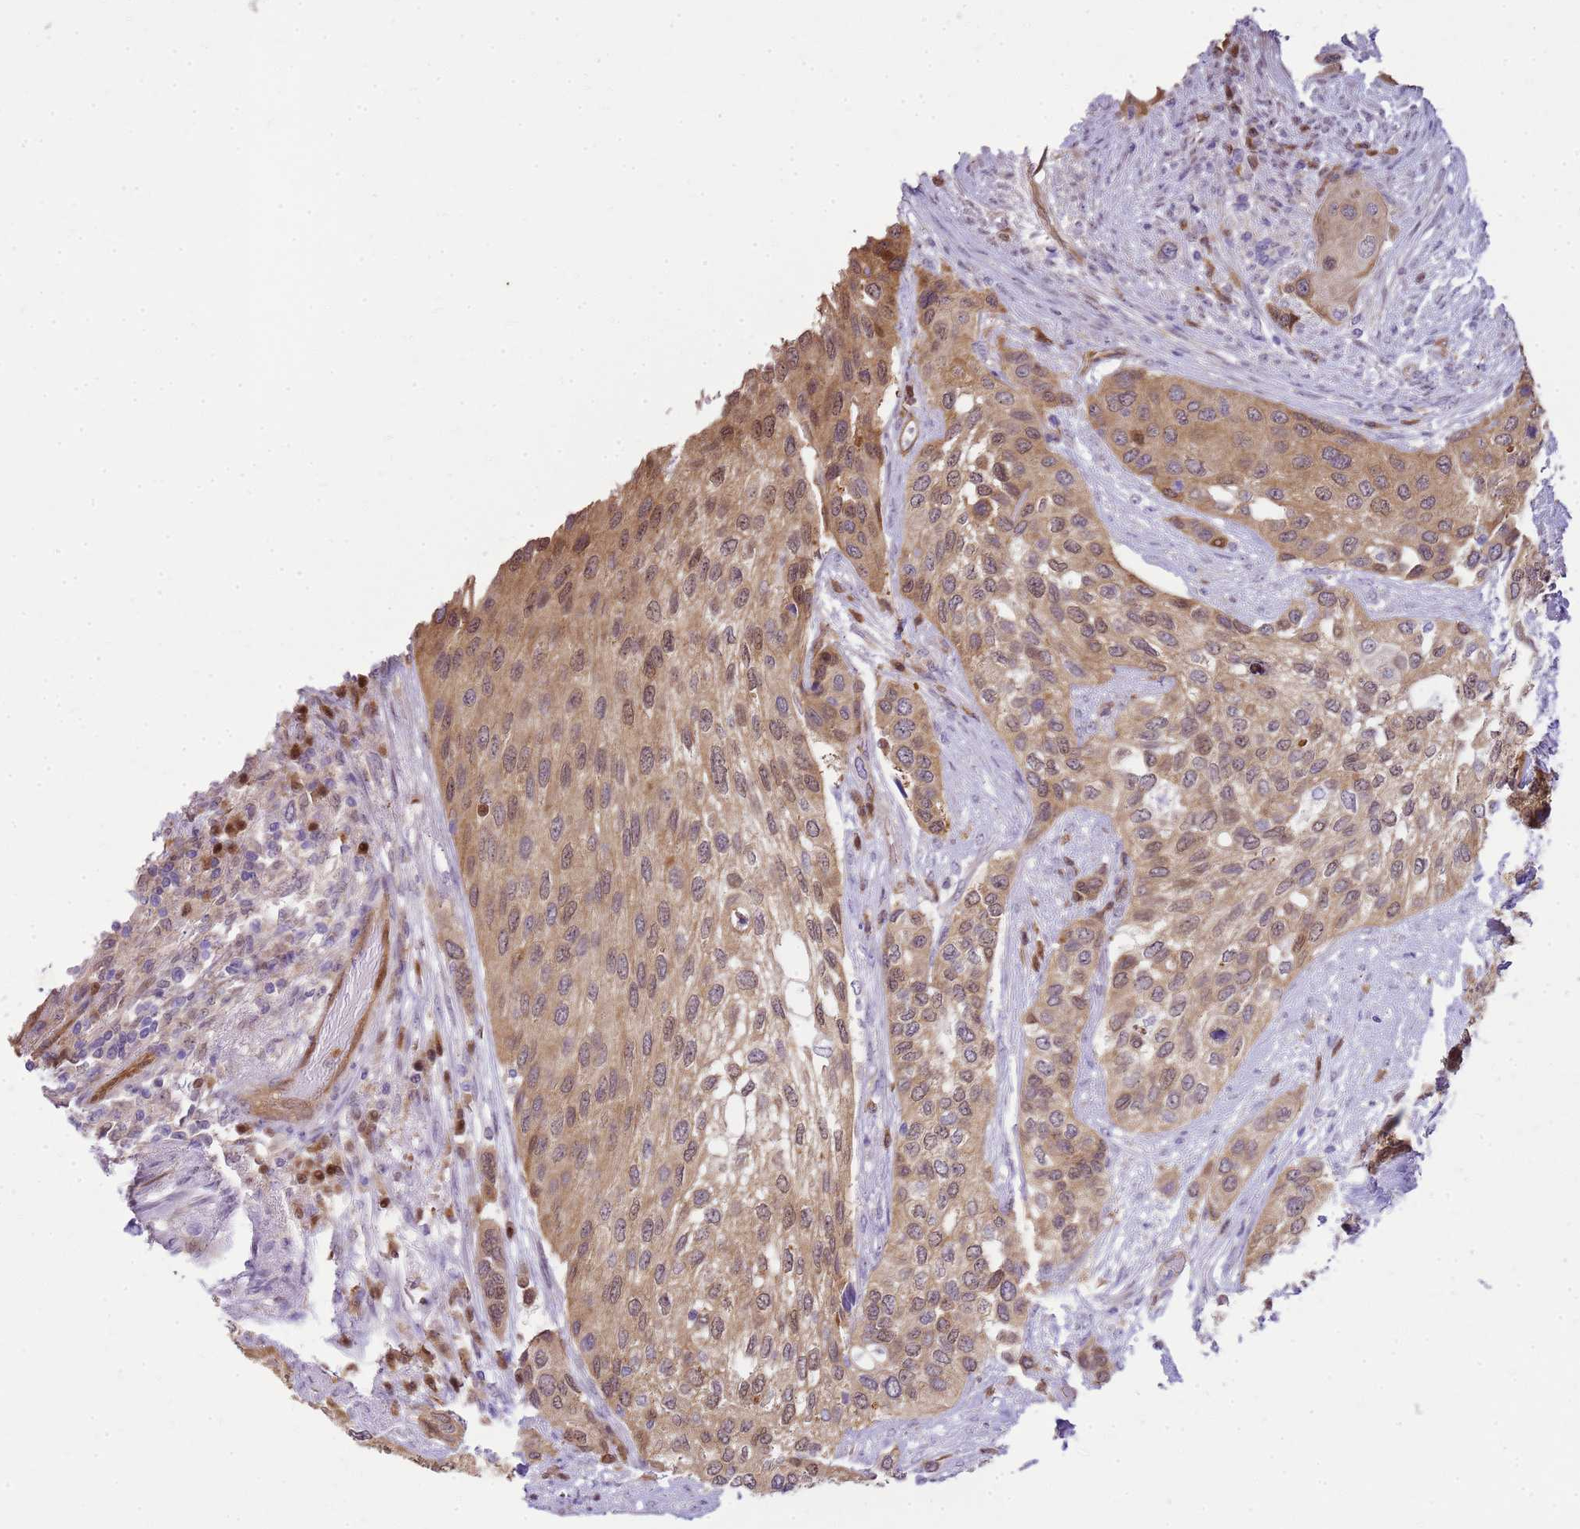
{"staining": {"intensity": "moderate", "quantity": ">75%", "location": "cytoplasmic/membranous,nuclear"}, "tissue": "urothelial cancer", "cell_type": "Tumor cells", "image_type": "cancer", "snomed": [{"axis": "morphology", "description": "Normal tissue, NOS"}, {"axis": "morphology", "description": "Urothelial carcinoma, High grade"}, {"axis": "topography", "description": "Vascular tissue"}, {"axis": "topography", "description": "Urinary bladder"}], "caption": "DAB (3,3'-diaminobenzidine) immunohistochemical staining of urothelial cancer shows moderate cytoplasmic/membranous and nuclear protein positivity in about >75% of tumor cells.", "gene": "YWHAE", "patient": {"sex": "female", "age": 56}}